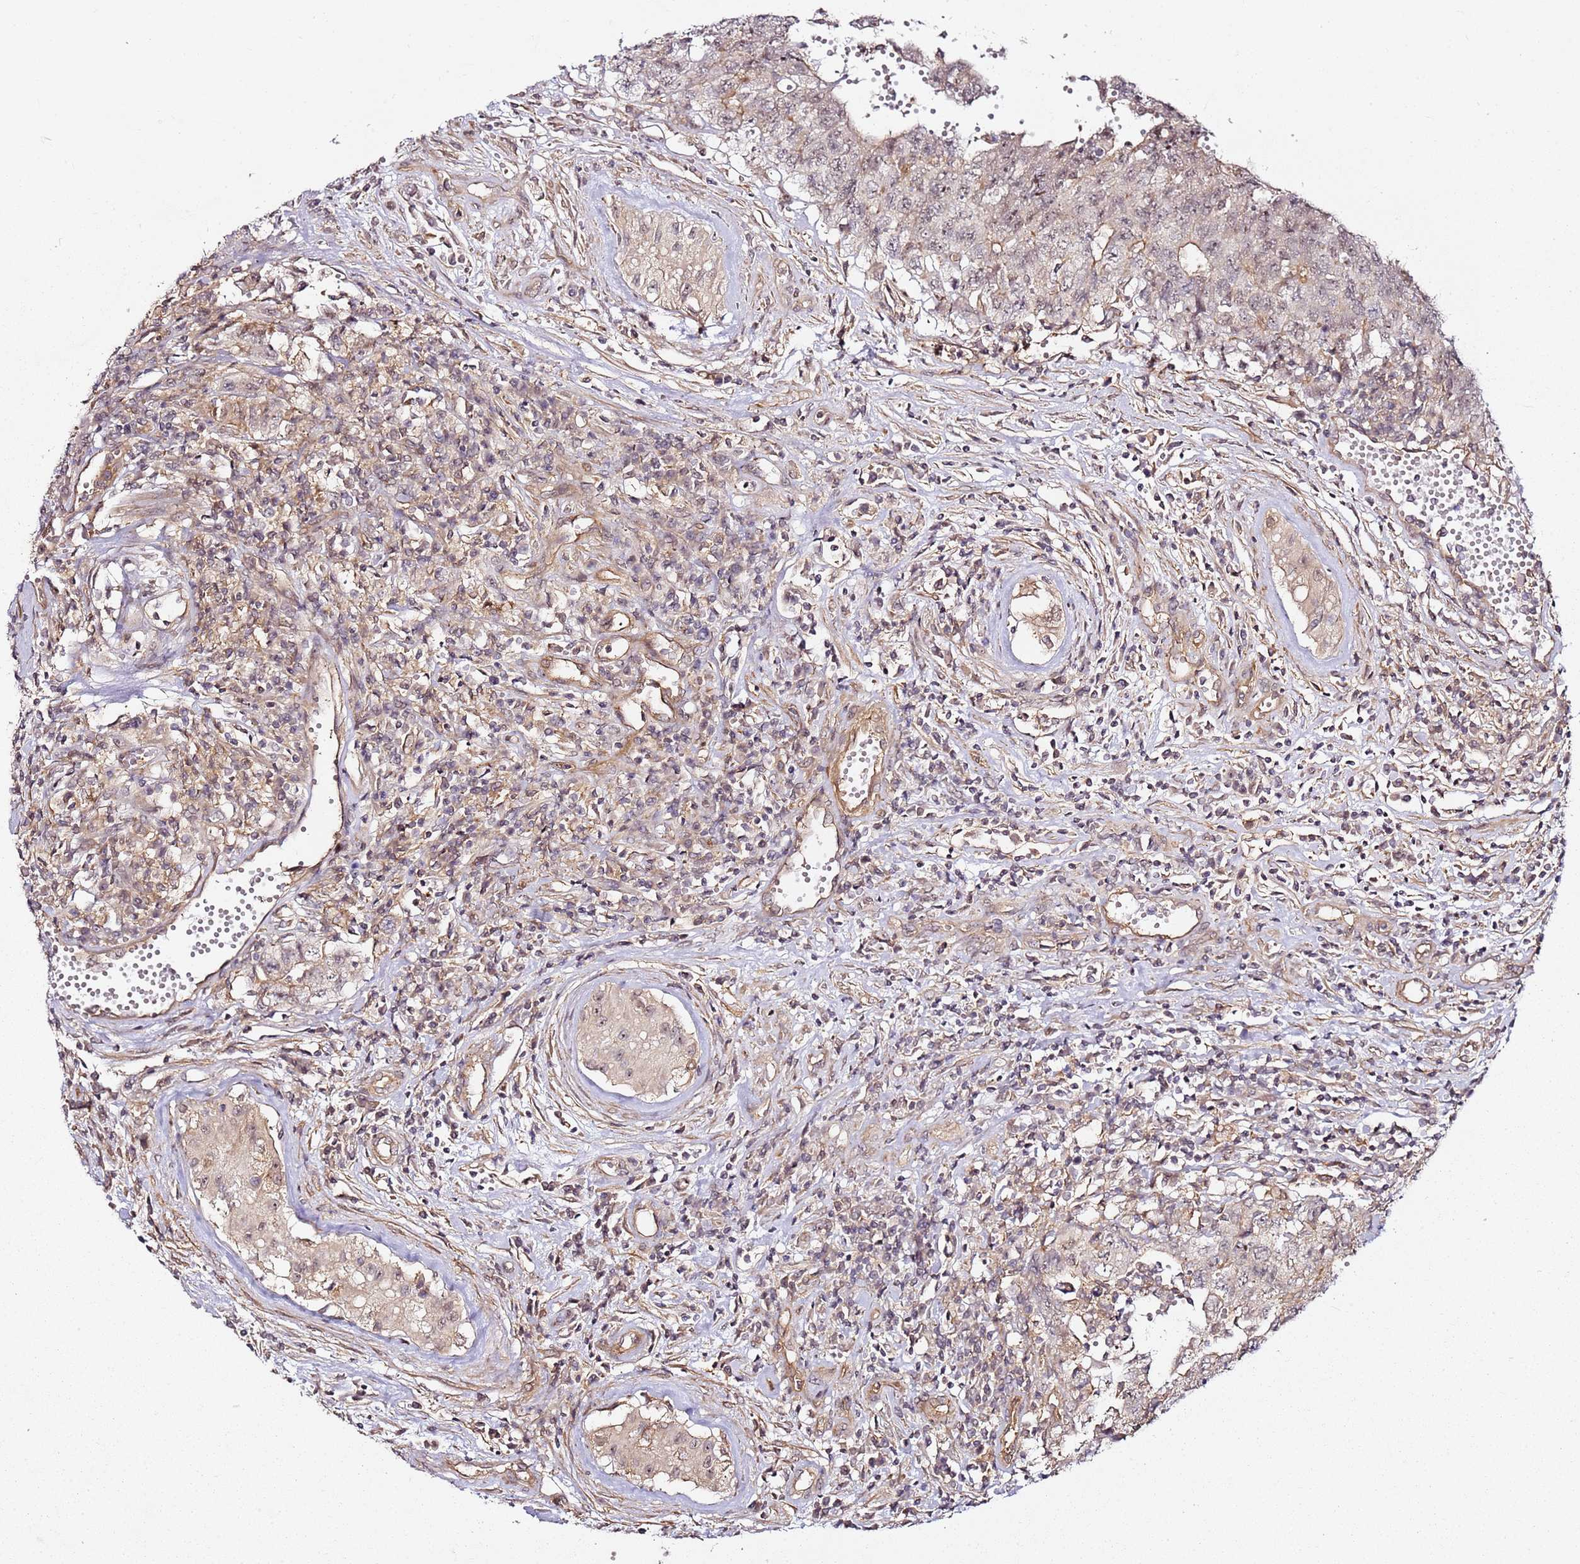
{"staining": {"intensity": "negative", "quantity": "none", "location": "none"}, "tissue": "testis cancer", "cell_type": "Tumor cells", "image_type": "cancer", "snomed": [{"axis": "morphology", "description": "Carcinoma, Embryonal, NOS"}, {"axis": "topography", "description": "Testis"}], "caption": "Immunohistochemistry (IHC) micrograph of embryonal carcinoma (testis) stained for a protein (brown), which reveals no expression in tumor cells.", "gene": "CCNYL1", "patient": {"sex": "male", "age": 34}}